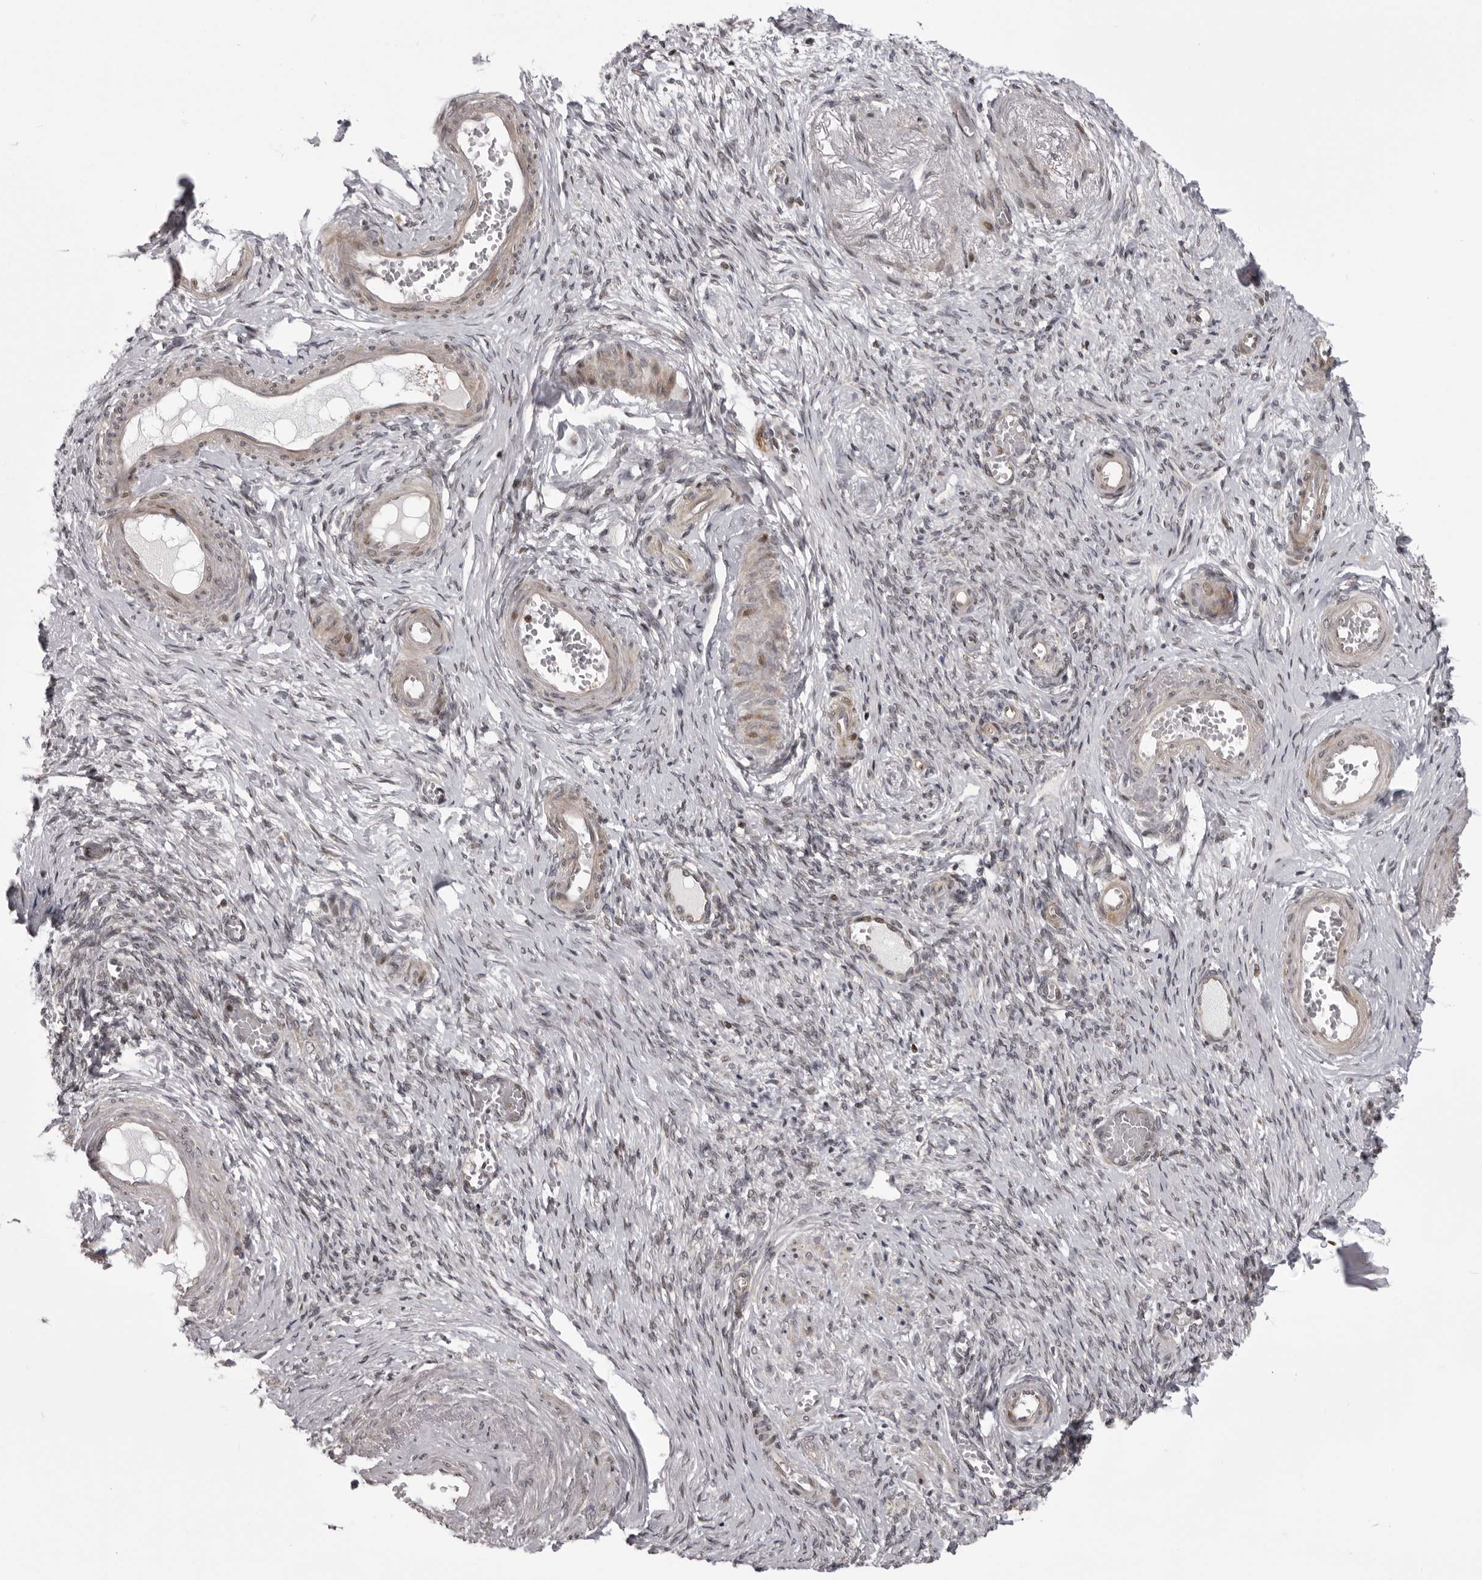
{"staining": {"intensity": "moderate", "quantity": "25%-75%", "location": "cytoplasmic/membranous"}, "tissue": "adipose tissue", "cell_type": "Adipocytes", "image_type": "normal", "snomed": [{"axis": "morphology", "description": "Normal tissue, NOS"}, {"axis": "topography", "description": "Vascular tissue"}, {"axis": "topography", "description": "Fallopian tube"}, {"axis": "topography", "description": "Ovary"}], "caption": "Protein expression analysis of benign adipose tissue demonstrates moderate cytoplasmic/membranous staining in about 25%-75% of adipocytes.", "gene": "C1orf109", "patient": {"sex": "female", "age": 67}}